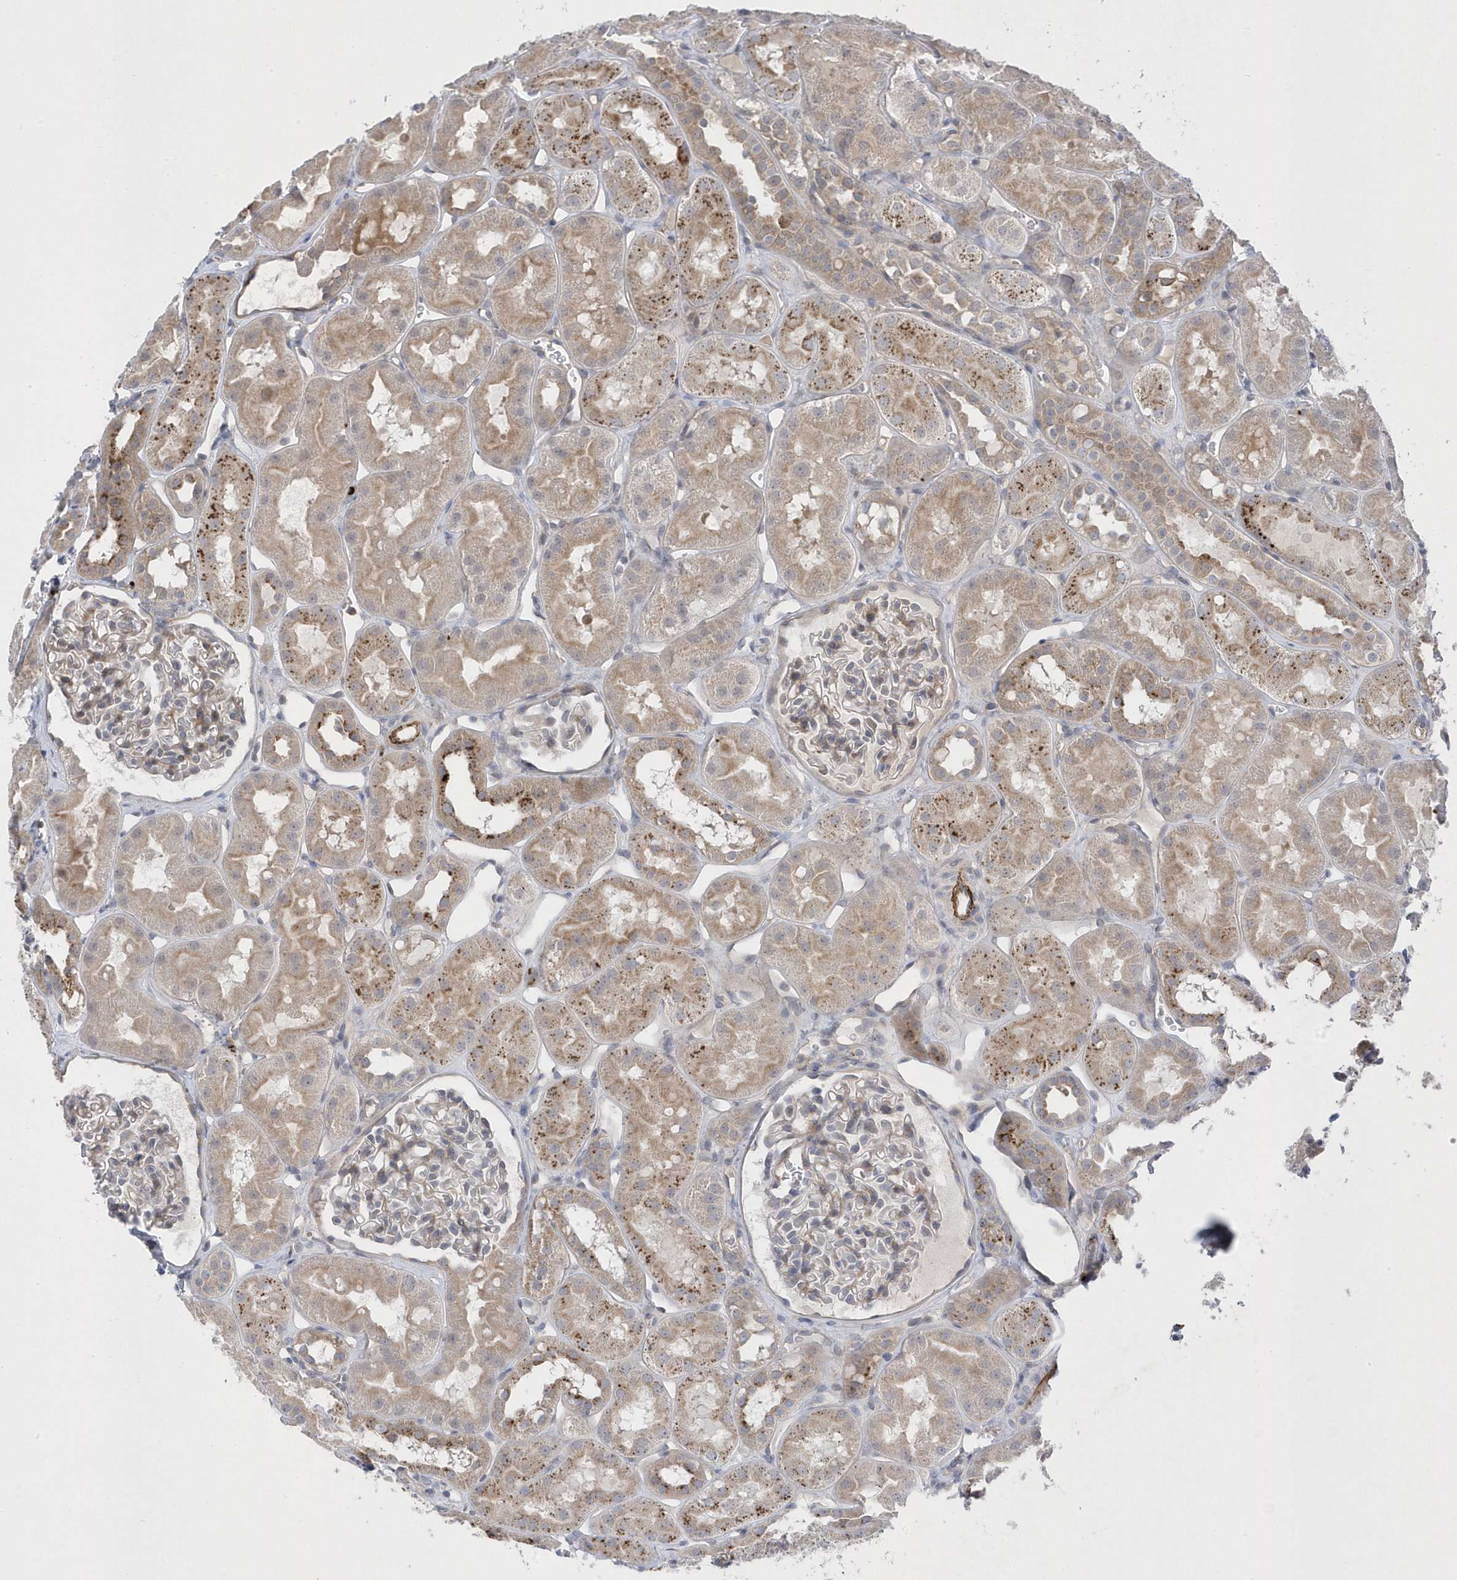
{"staining": {"intensity": "weak", "quantity": "<25%", "location": "cytoplasmic/membranous"}, "tissue": "kidney", "cell_type": "Cells in glomeruli", "image_type": "normal", "snomed": [{"axis": "morphology", "description": "Normal tissue, NOS"}, {"axis": "topography", "description": "Kidney"}], "caption": "Histopathology image shows no protein staining in cells in glomeruli of normal kidney. (DAB immunohistochemistry, high magnification).", "gene": "ANAPC1", "patient": {"sex": "male", "age": 16}}